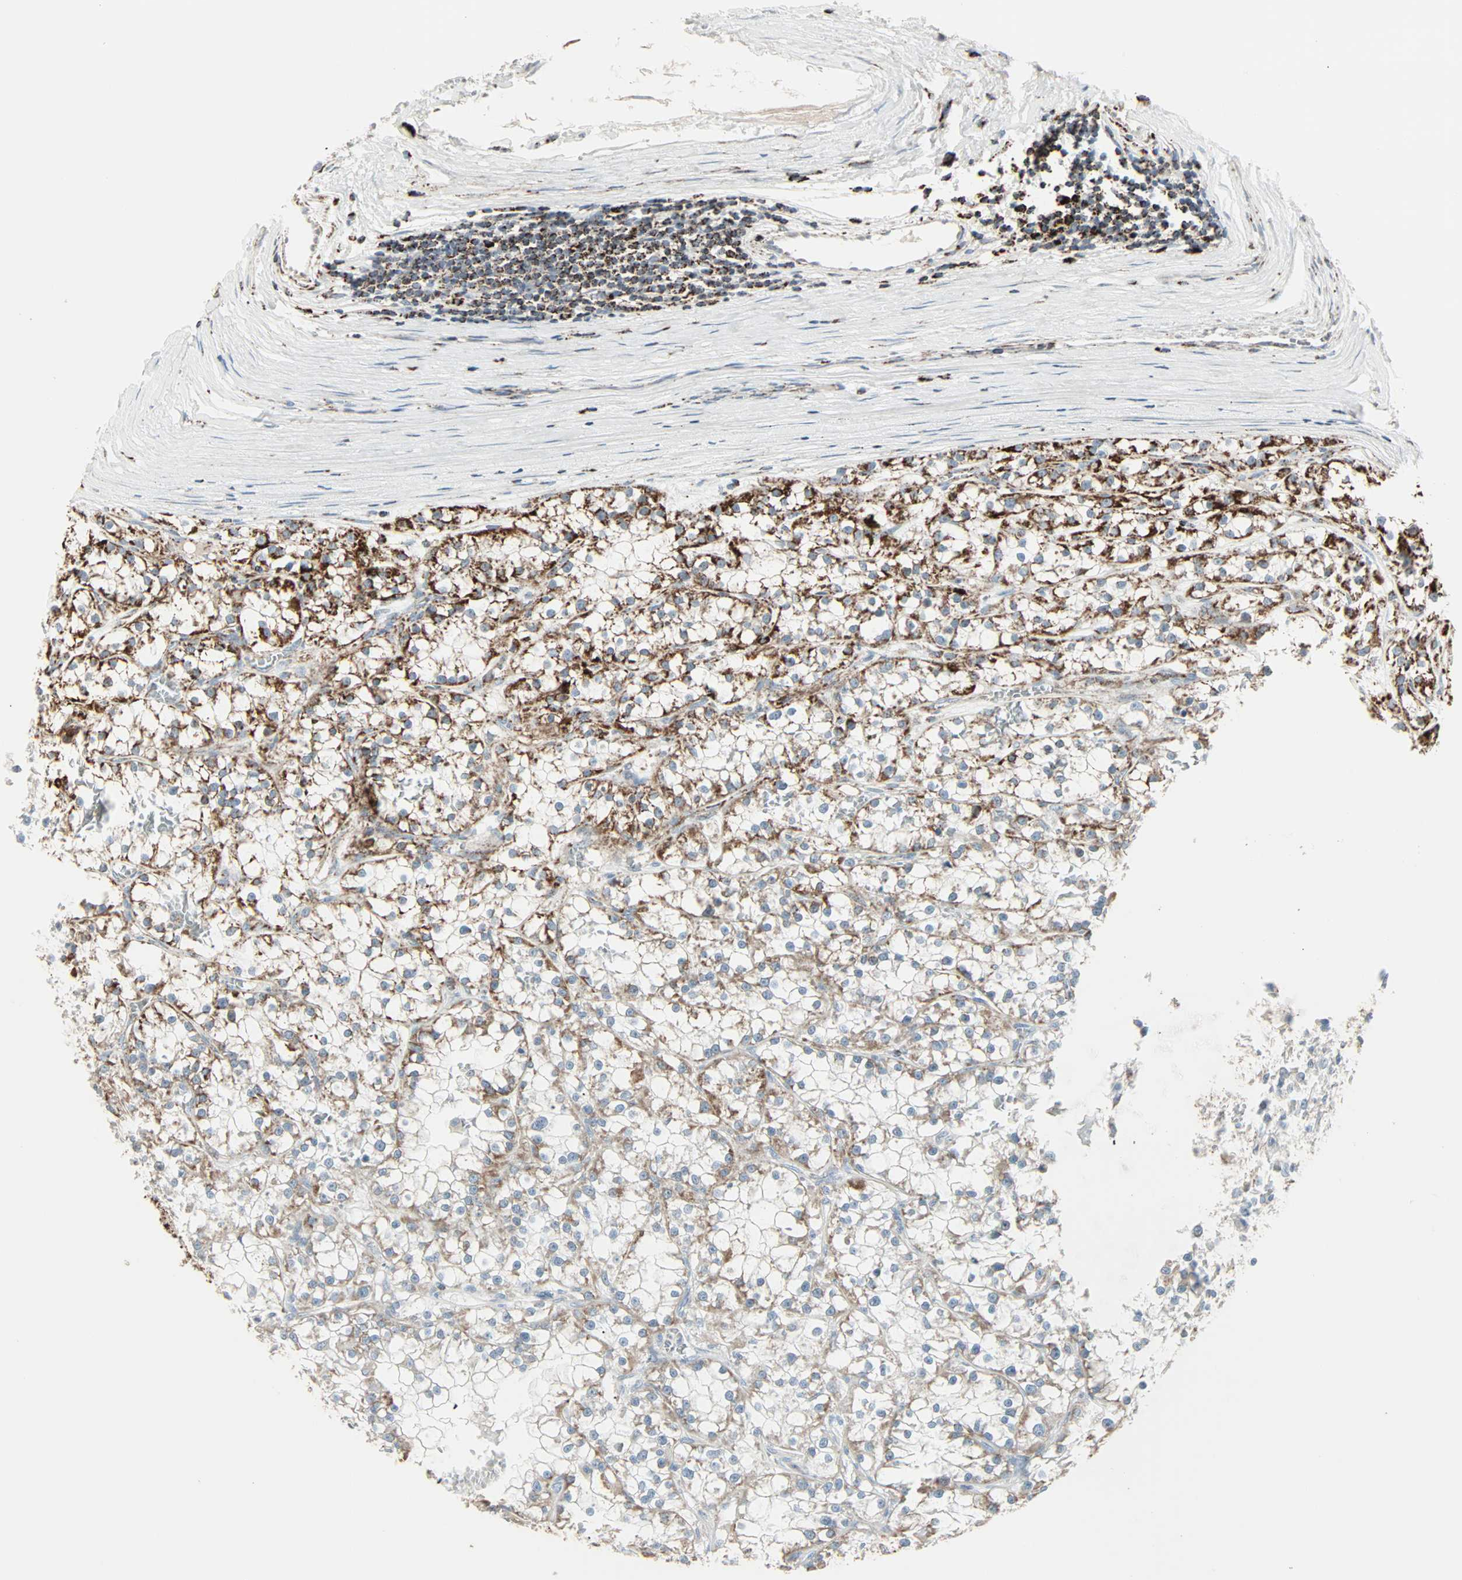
{"staining": {"intensity": "moderate", "quantity": "25%-75%", "location": "cytoplasmic/membranous"}, "tissue": "renal cancer", "cell_type": "Tumor cells", "image_type": "cancer", "snomed": [{"axis": "morphology", "description": "Adenocarcinoma, NOS"}, {"axis": "topography", "description": "Kidney"}], "caption": "Protein expression by immunohistochemistry (IHC) demonstrates moderate cytoplasmic/membranous expression in about 25%-75% of tumor cells in renal cancer. Using DAB (brown) and hematoxylin (blue) stains, captured at high magnification using brightfield microscopy.", "gene": "IDH2", "patient": {"sex": "female", "age": 52}}